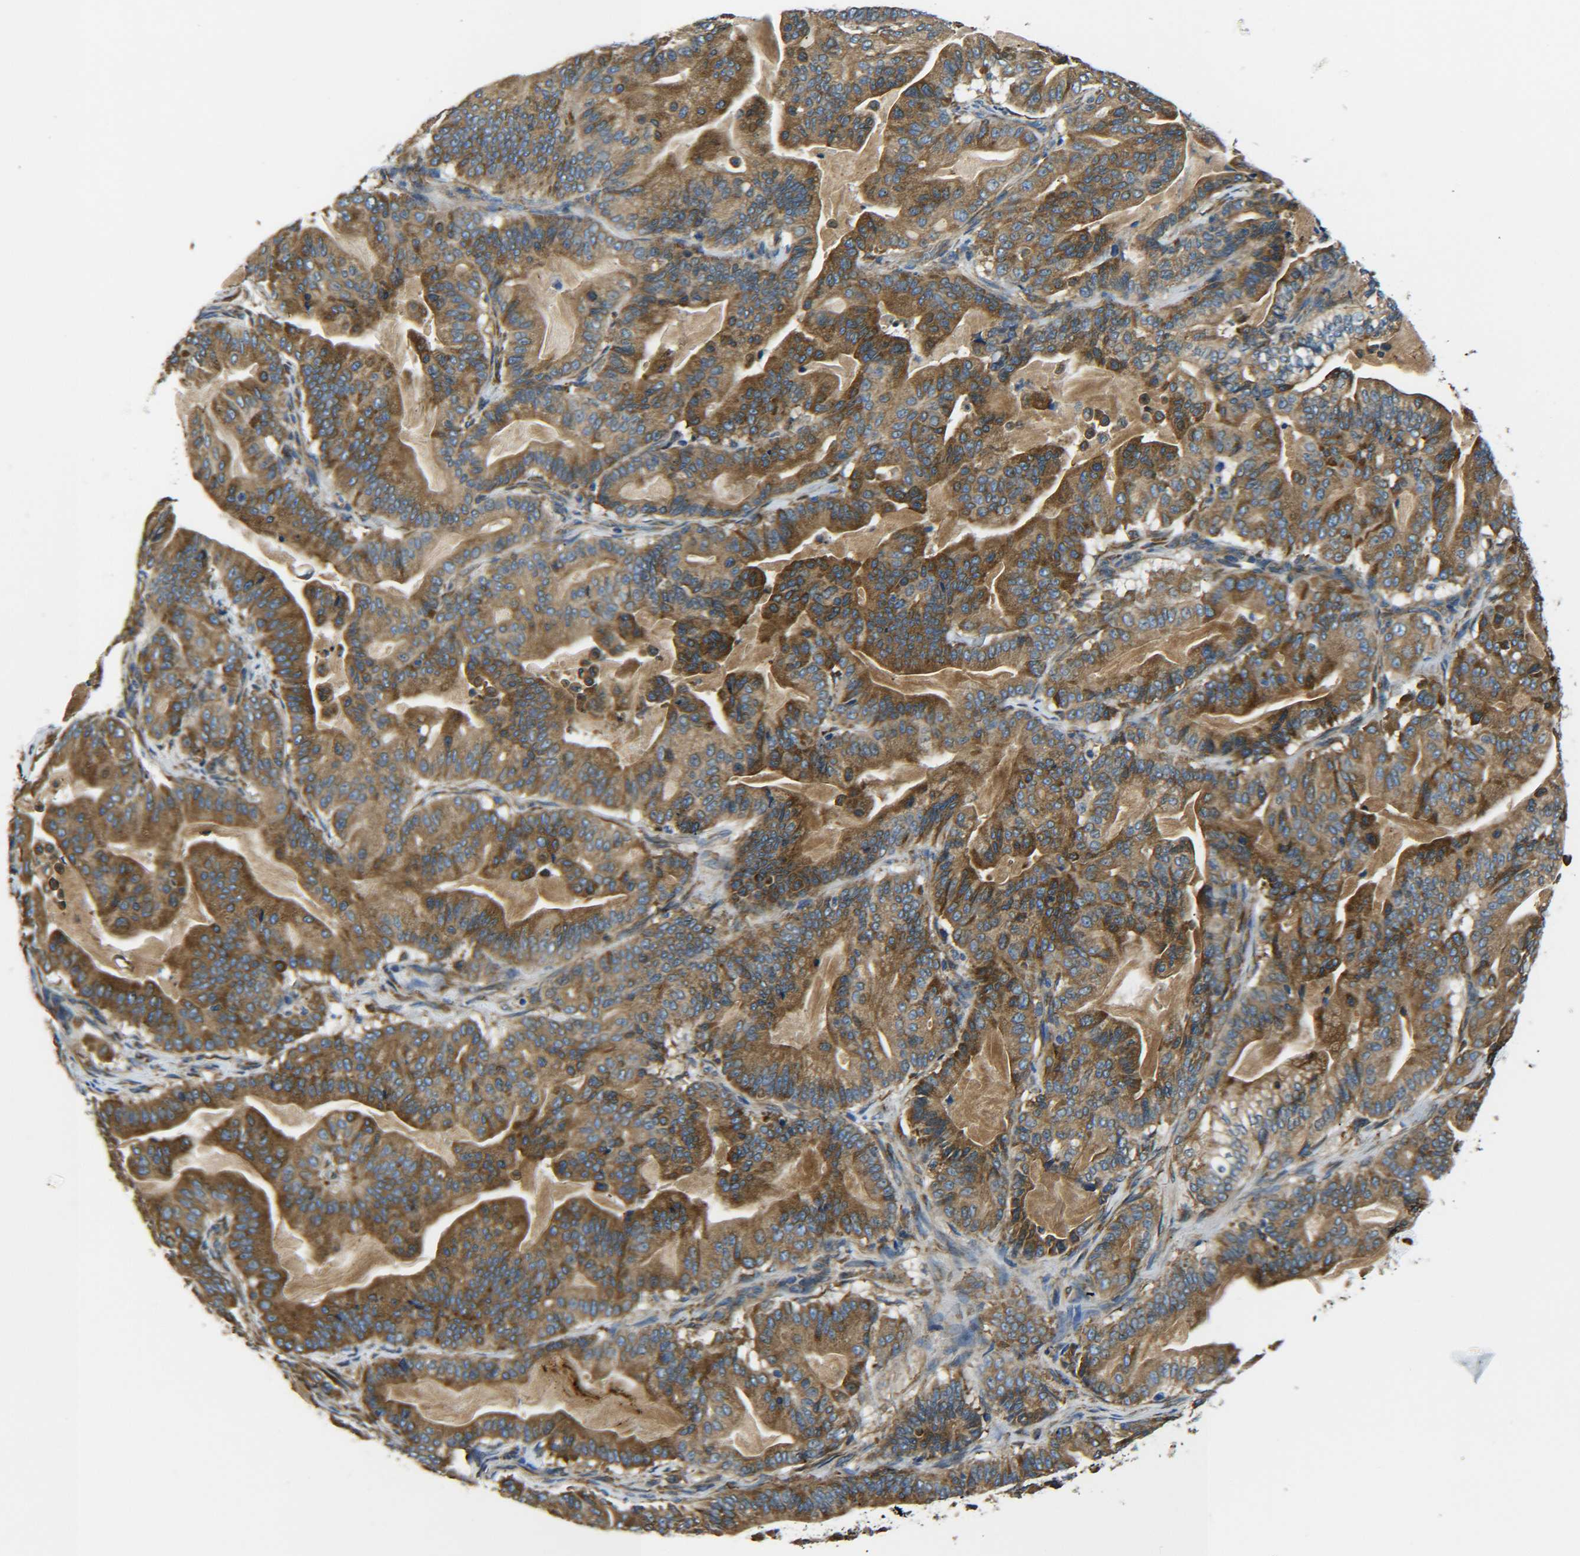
{"staining": {"intensity": "strong", "quantity": ">75%", "location": "cytoplasmic/membranous"}, "tissue": "pancreatic cancer", "cell_type": "Tumor cells", "image_type": "cancer", "snomed": [{"axis": "morphology", "description": "Adenocarcinoma, NOS"}, {"axis": "topography", "description": "Pancreas"}], "caption": "Strong cytoplasmic/membranous protein expression is seen in approximately >75% of tumor cells in pancreatic adenocarcinoma.", "gene": "PREB", "patient": {"sex": "male", "age": 63}}